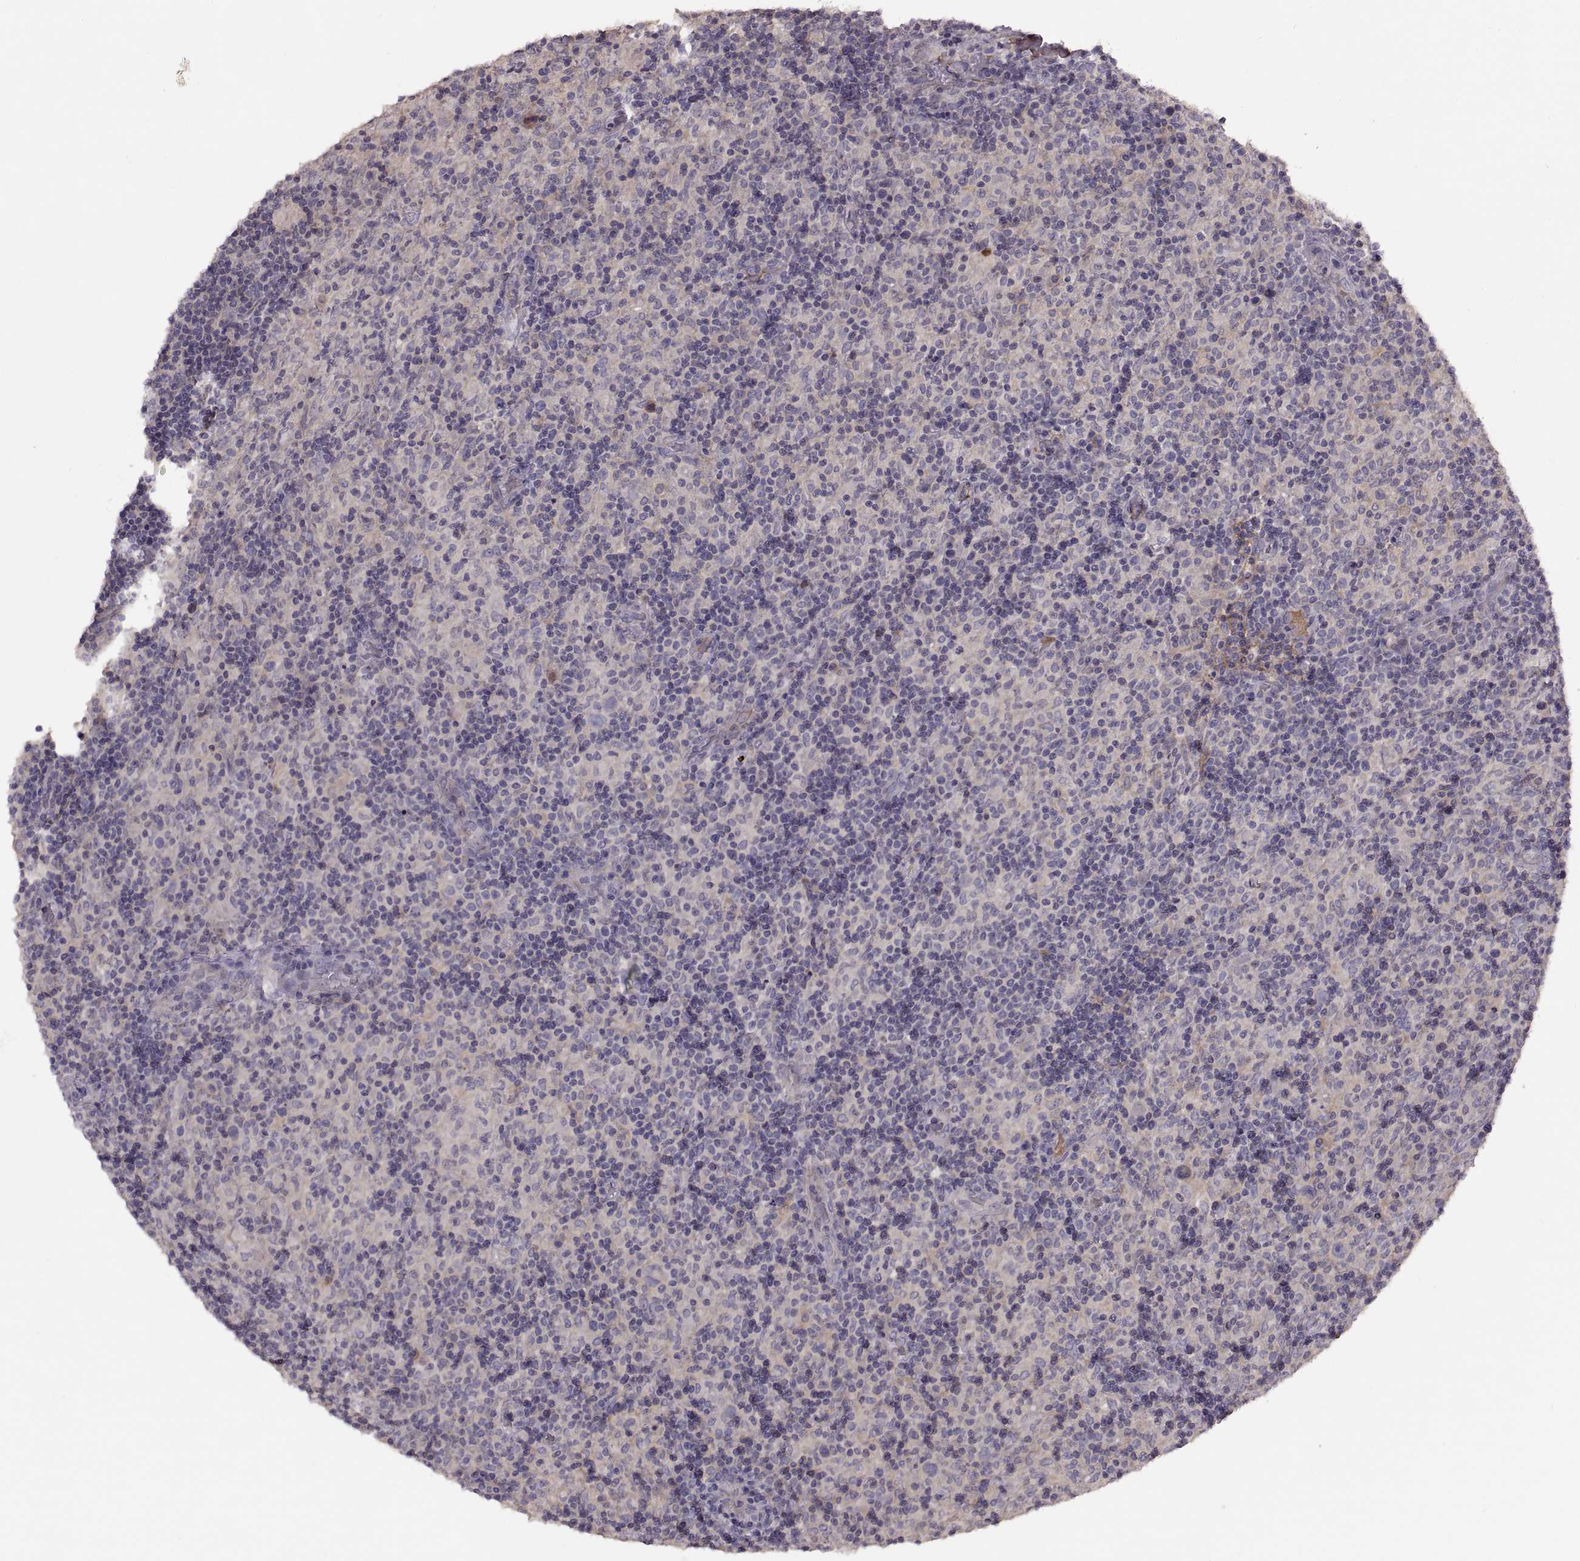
{"staining": {"intensity": "negative", "quantity": "none", "location": "none"}, "tissue": "lymphoma", "cell_type": "Tumor cells", "image_type": "cancer", "snomed": [{"axis": "morphology", "description": "Hodgkin's disease, NOS"}, {"axis": "topography", "description": "Lymph node"}], "caption": "The image demonstrates no significant positivity in tumor cells of Hodgkin's disease.", "gene": "NMNAT2", "patient": {"sex": "male", "age": 70}}